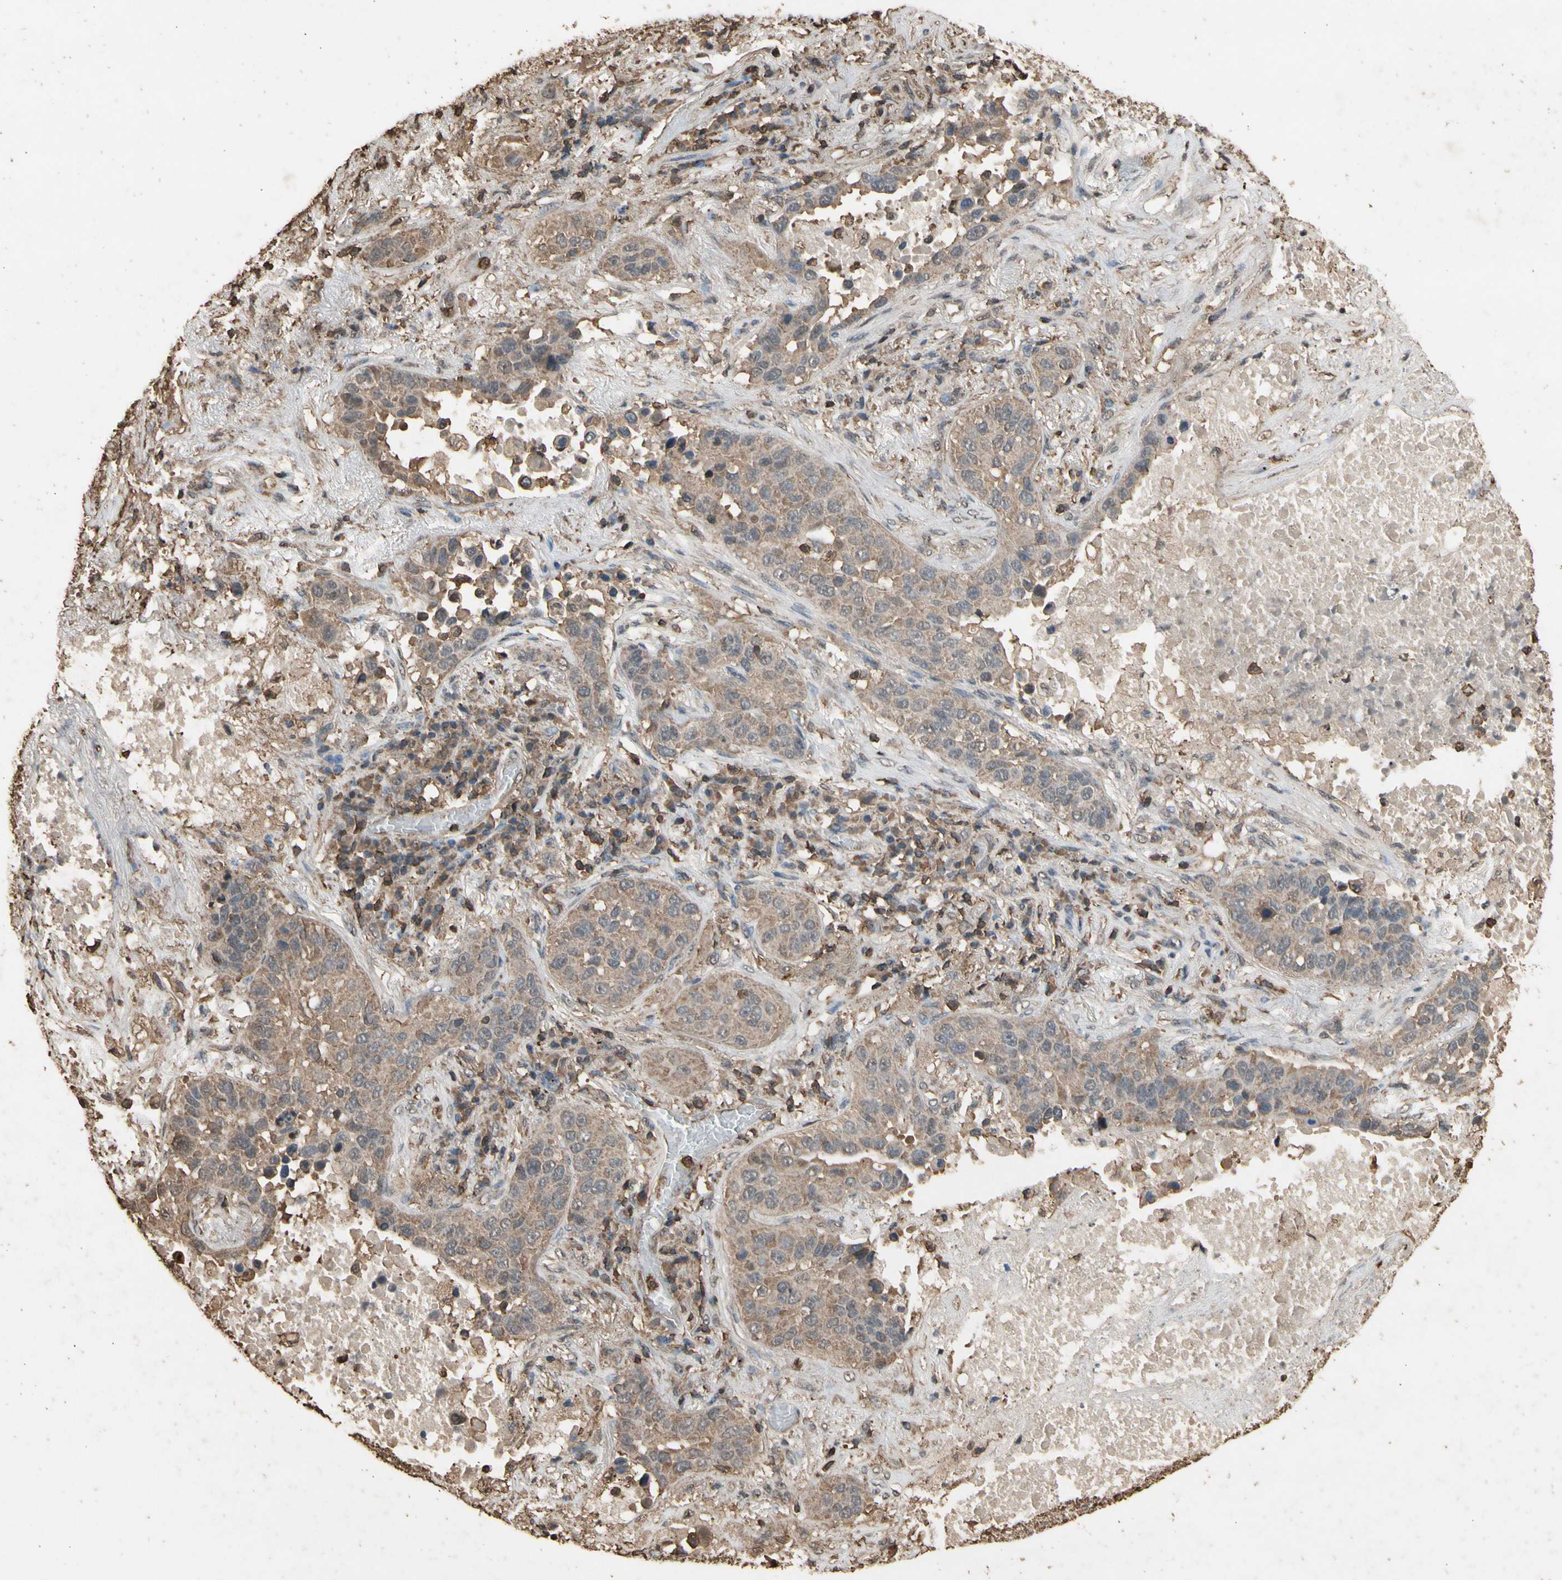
{"staining": {"intensity": "weak", "quantity": ">75%", "location": "cytoplasmic/membranous"}, "tissue": "lung cancer", "cell_type": "Tumor cells", "image_type": "cancer", "snomed": [{"axis": "morphology", "description": "Squamous cell carcinoma, NOS"}, {"axis": "topography", "description": "Lung"}], "caption": "Immunohistochemical staining of human lung squamous cell carcinoma shows low levels of weak cytoplasmic/membranous protein expression in about >75% of tumor cells.", "gene": "TNFSF13B", "patient": {"sex": "male", "age": 57}}